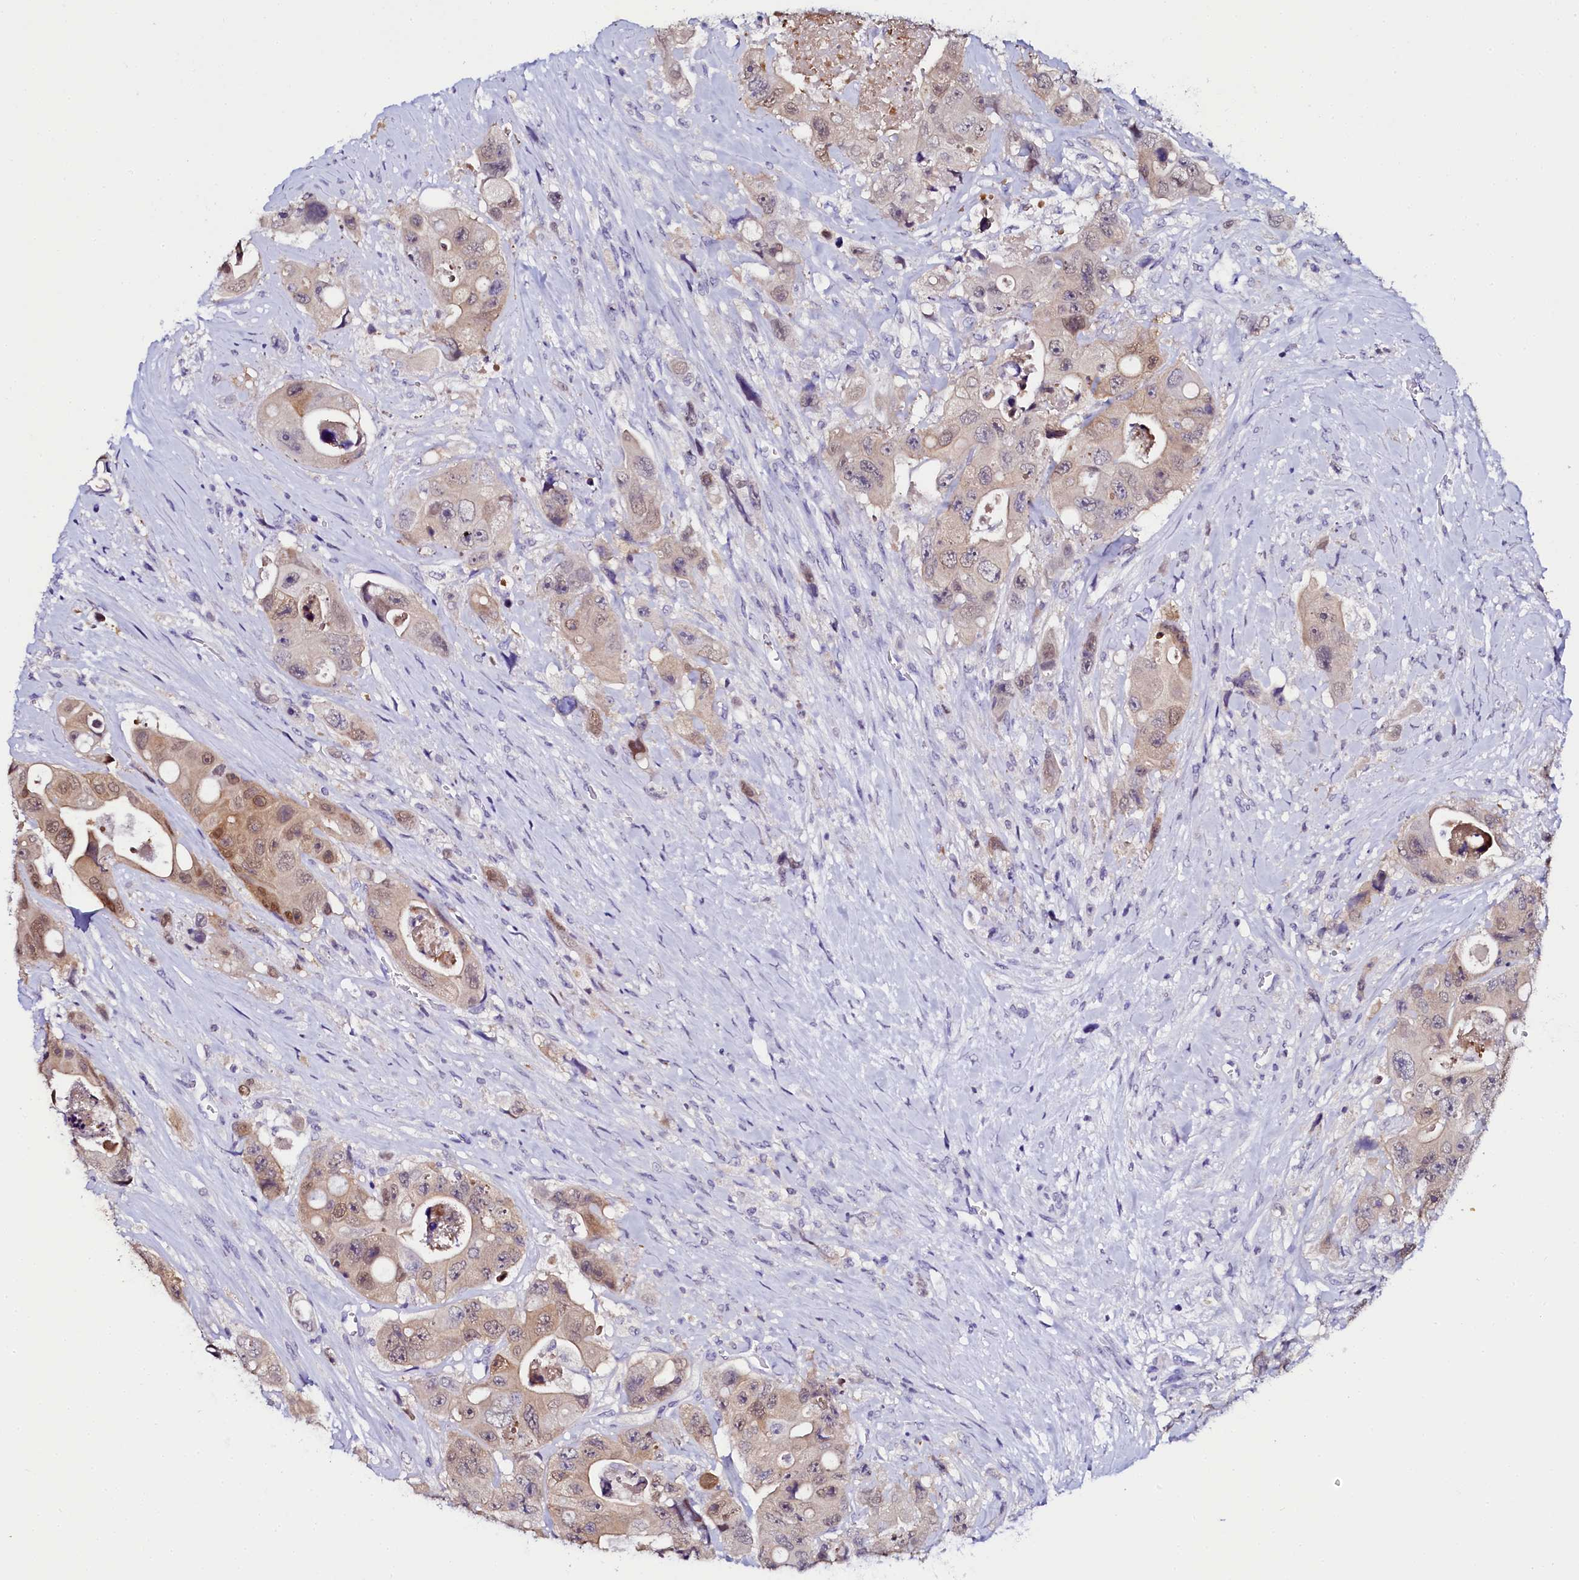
{"staining": {"intensity": "moderate", "quantity": "25%-75%", "location": "cytoplasmic/membranous,nuclear"}, "tissue": "colorectal cancer", "cell_type": "Tumor cells", "image_type": "cancer", "snomed": [{"axis": "morphology", "description": "Adenocarcinoma, NOS"}, {"axis": "topography", "description": "Colon"}], "caption": "The immunohistochemical stain shows moderate cytoplasmic/membranous and nuclear staining in tumor cells of colorectal adenocarcinoma tissue.", "gene": "SORD", "patient": {"sex": "female", "age": 46}}